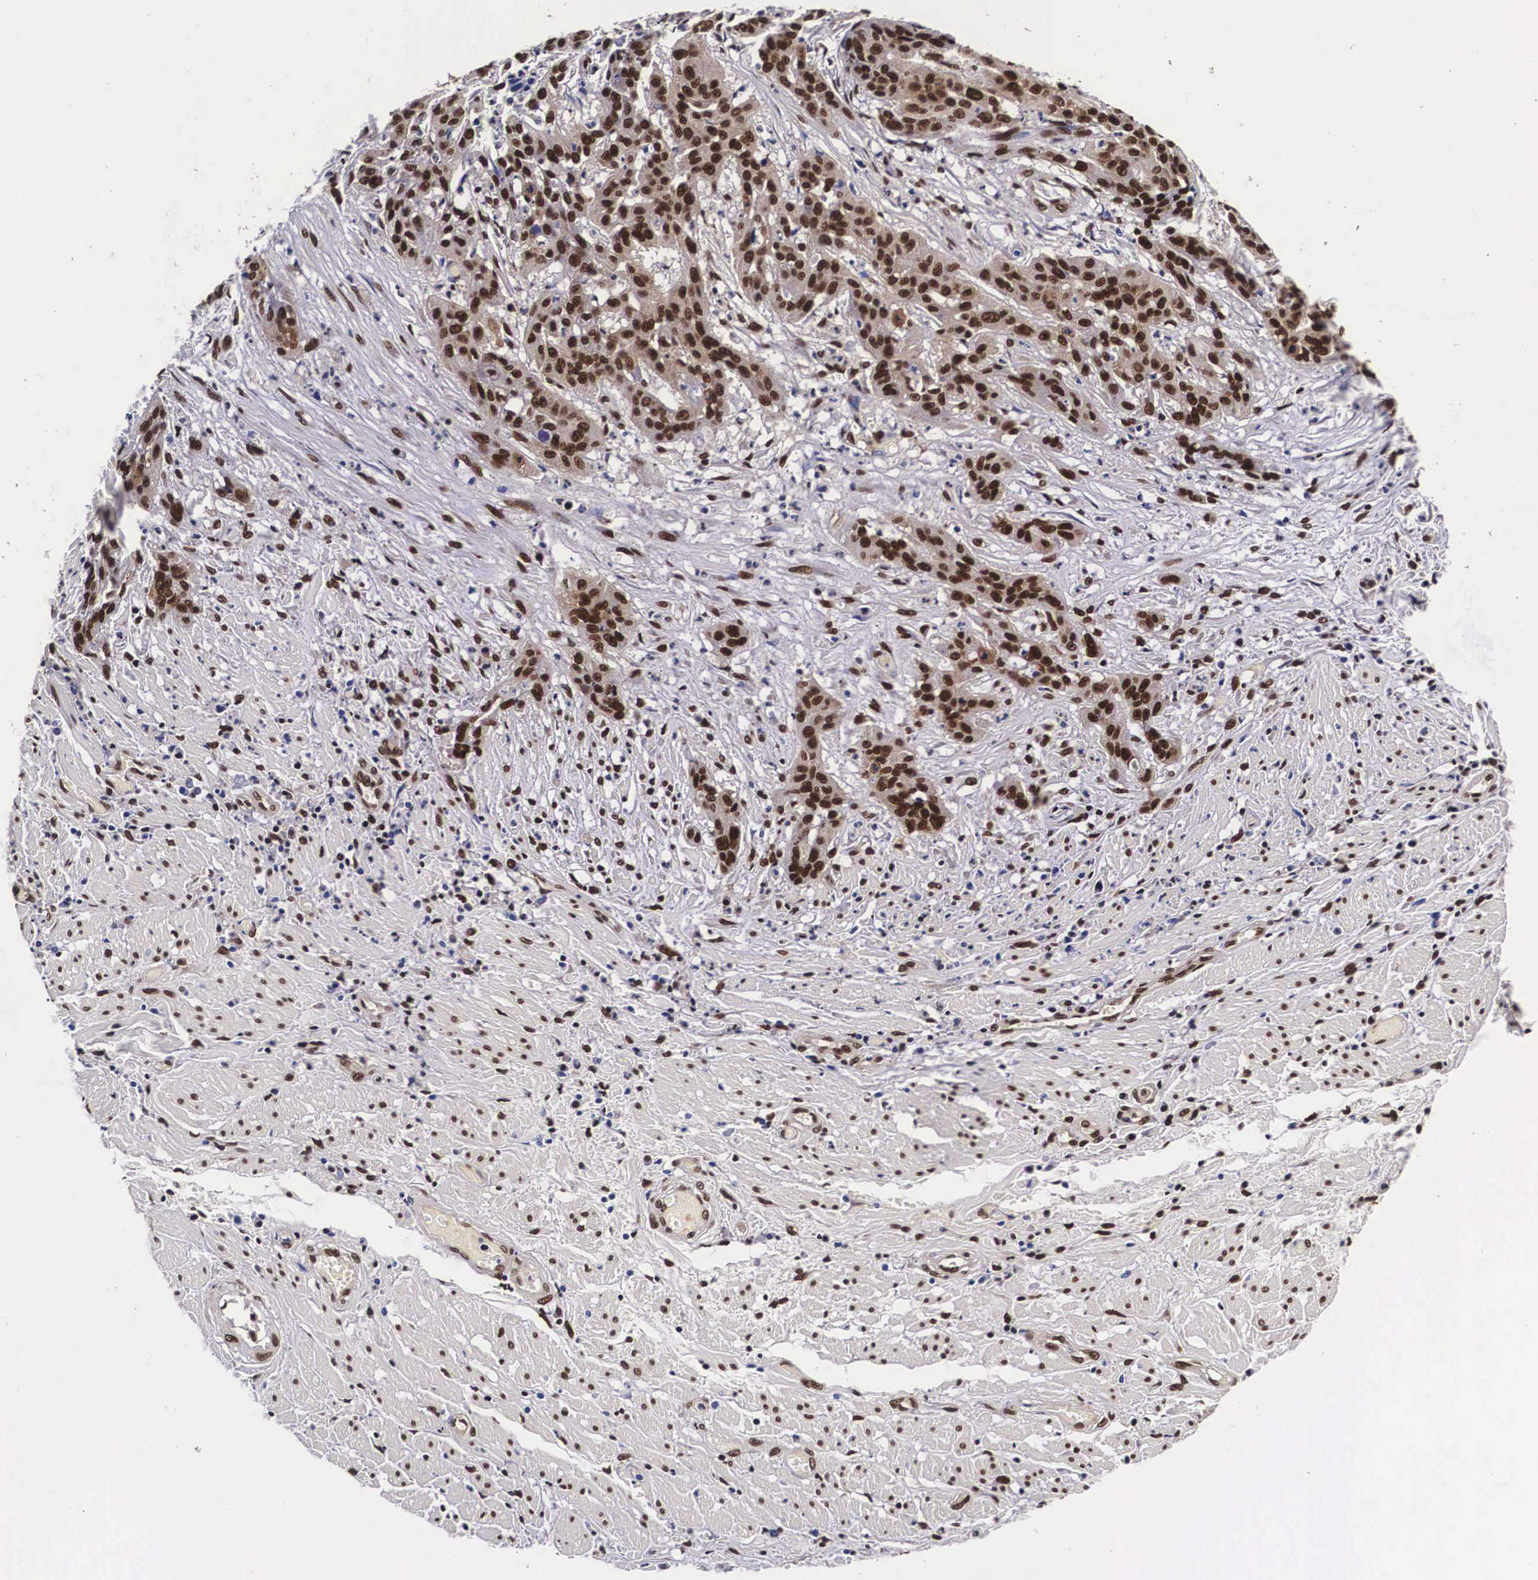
{"staining": {"intensity": "strong", "quantity": ">75%", "location": "cytoplasmic/membranous,nuclear"}, "tissue": "cervical cancer", "cell_type": "Tumor cells", "image_type": "cancer", "snomed": [{"axis": "morphology", "description": "Squamous cell carcinoma, NOS"}, {"axis": "topography", "description": "Cervix"}], "caption": "Immunohistochemistry (IHC) histopathology image of squamous cell carcinoma (cervical) stained for a protein (brown), which demonstrates high levels of strong cytoplasmic/membranous and nuclear positivity in approximately >75% of tumor cells.", "gene": "PABPN1", "patient": {"sex": "female", "age": 41}}